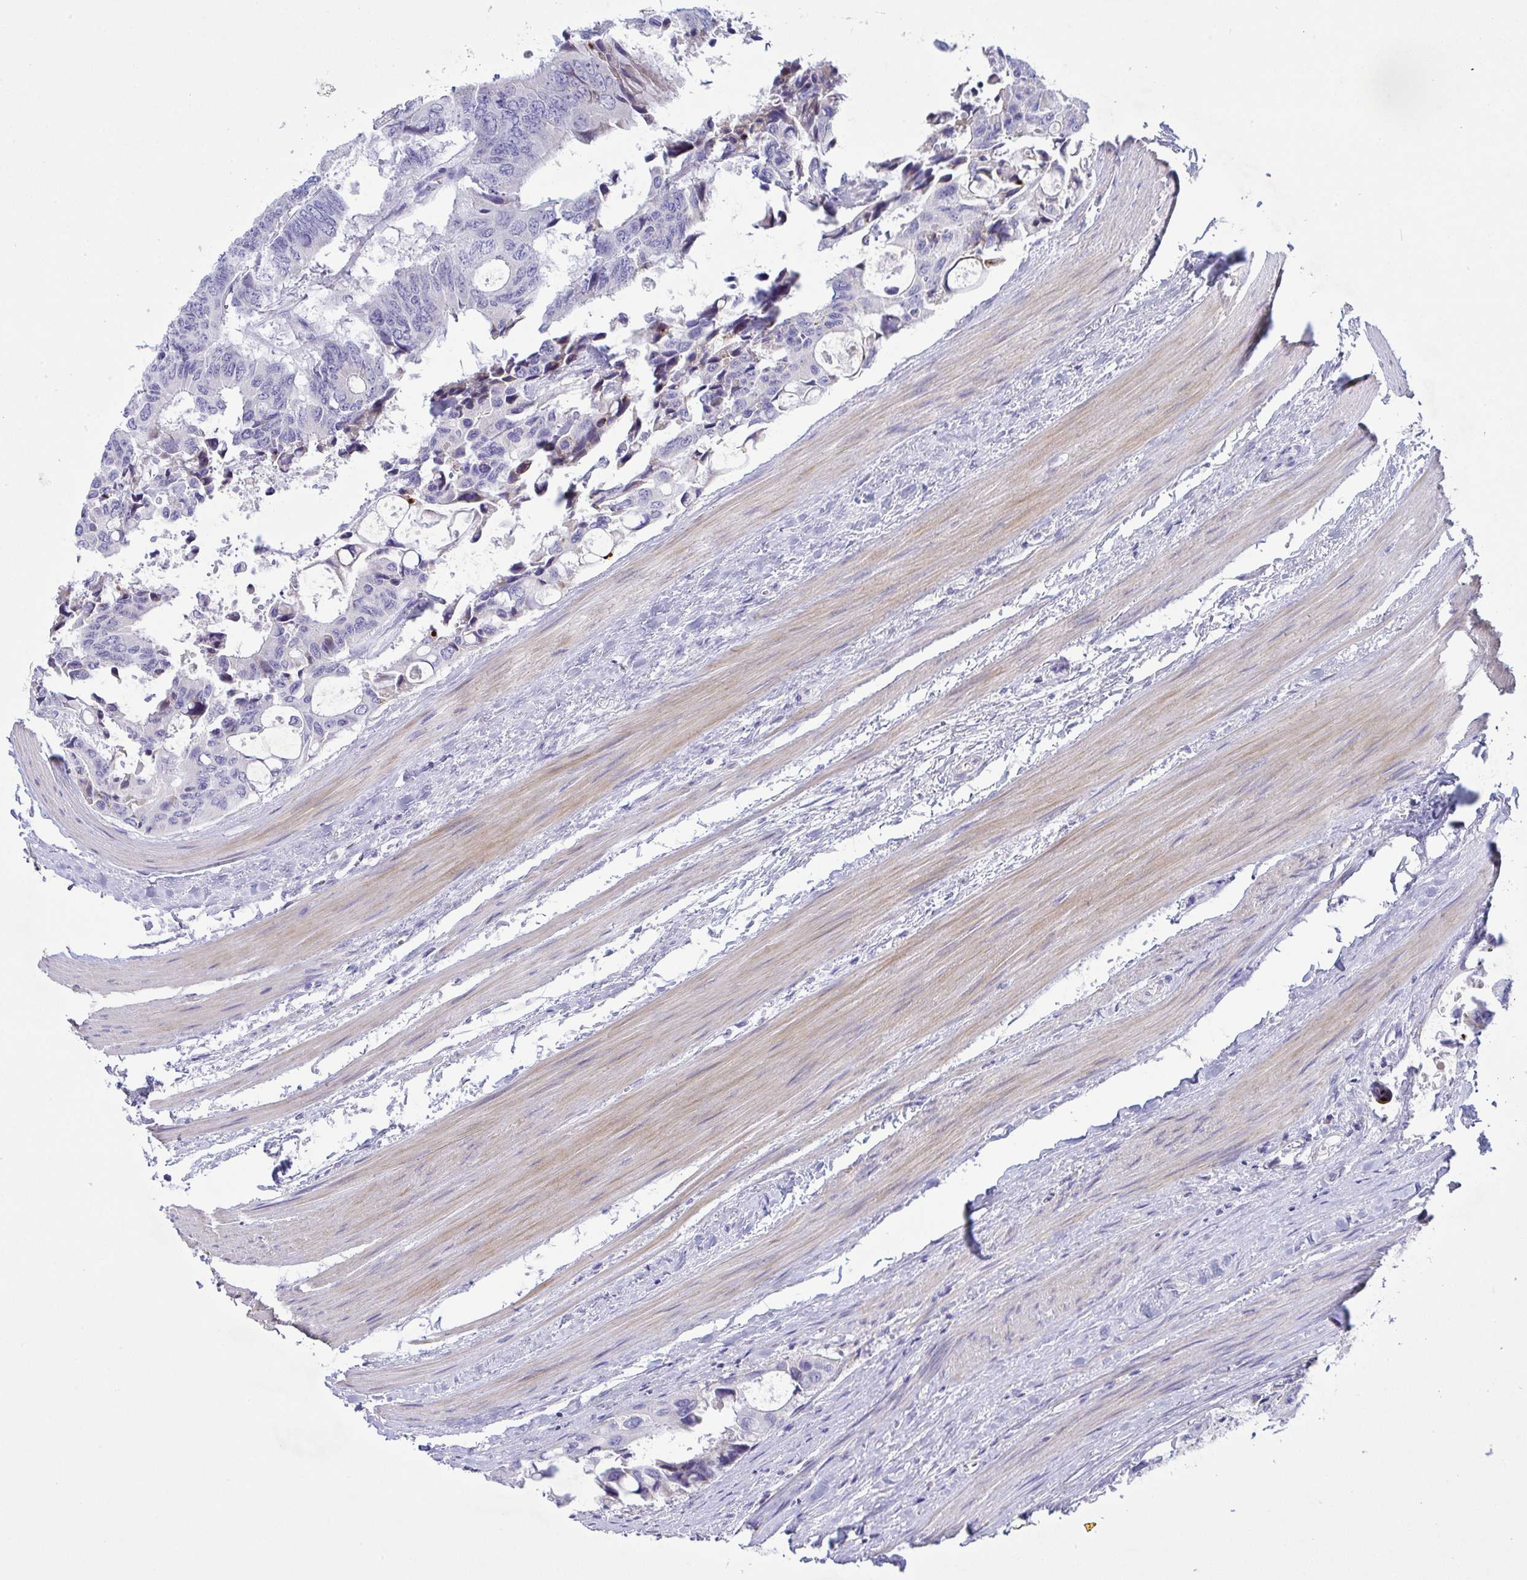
{"staining": {"intensity": "negative", "quantity": "none", "location": "none"}, "tissue": "colorectal cancer", "cell_type": "Tumor cells", "image_type": "cancer", "snomed": [{"axis": "morphology", "description": "Adenocarcinoma, NOS"}, {"axis": "topography", "description": "Rectum"}], "caption": "High power microscopy micrograph of an immunohistochemistry photomicrograph of adenocarcinoma (colorectal), revealing no significant positivity in tumor cells. (Immunohistochemistry (ihc), brightfield microscopy, high magnification).", "gene": "FAM86B1", "patient": {"sex": "male", "age": 76}}